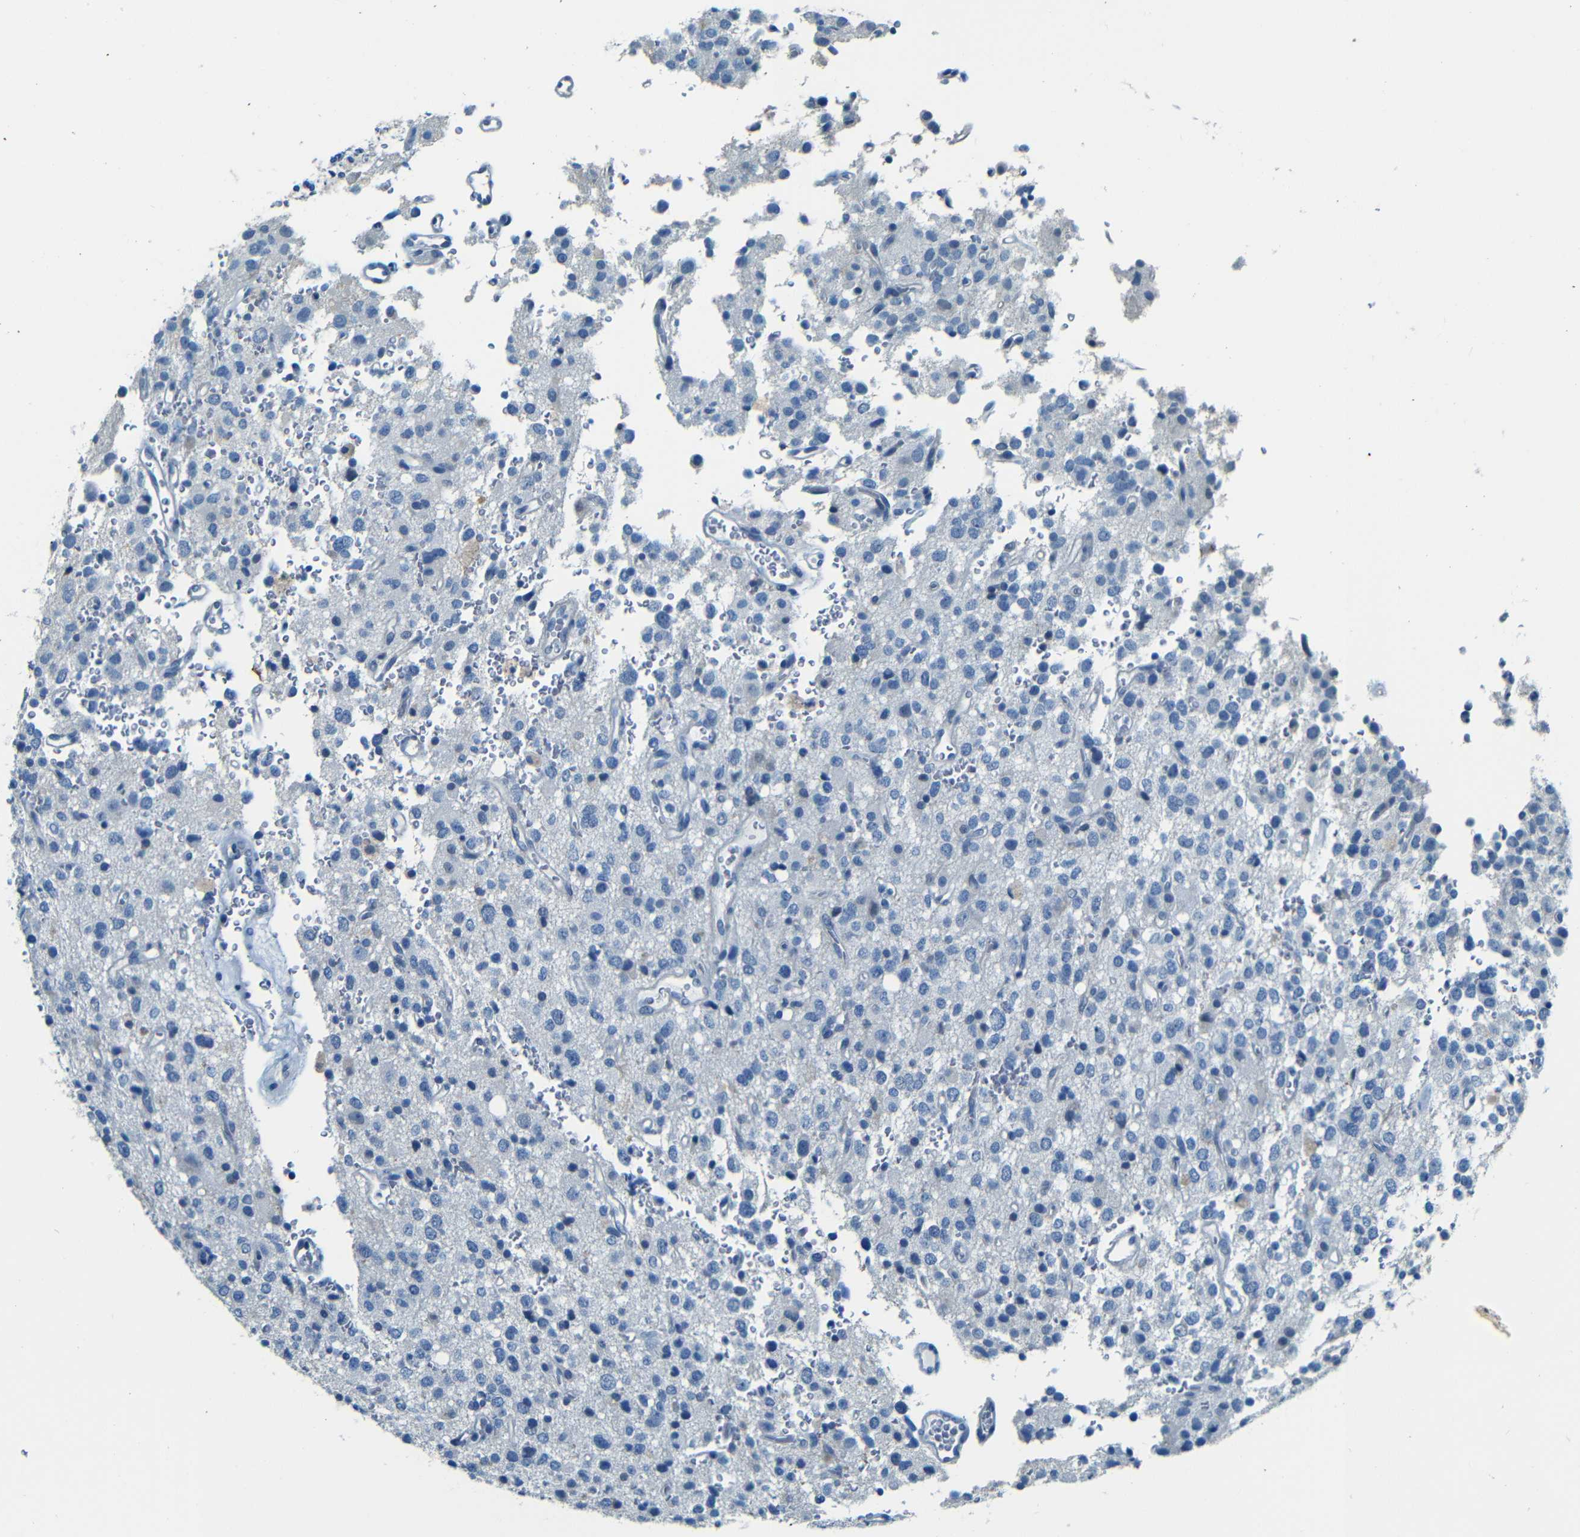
{"staining": {"intensity": "negative", "quantity": "none", "location": "none"}, "tissue": "glioma", "cell_type": "Tumor cells", "image_type": "cancer", "snomed": [{"axis": "morphology", "description": "Glioma, malignant, High grade"}, {"axis": "topography", "description": "Brain"}], "caption": "High-grade glioma (malignant) was stained to show a protein in brown. There is no significant expression in tumor cells.", "gene": "ZMAT1", "patient": {"sex": "male", "age": 47}}